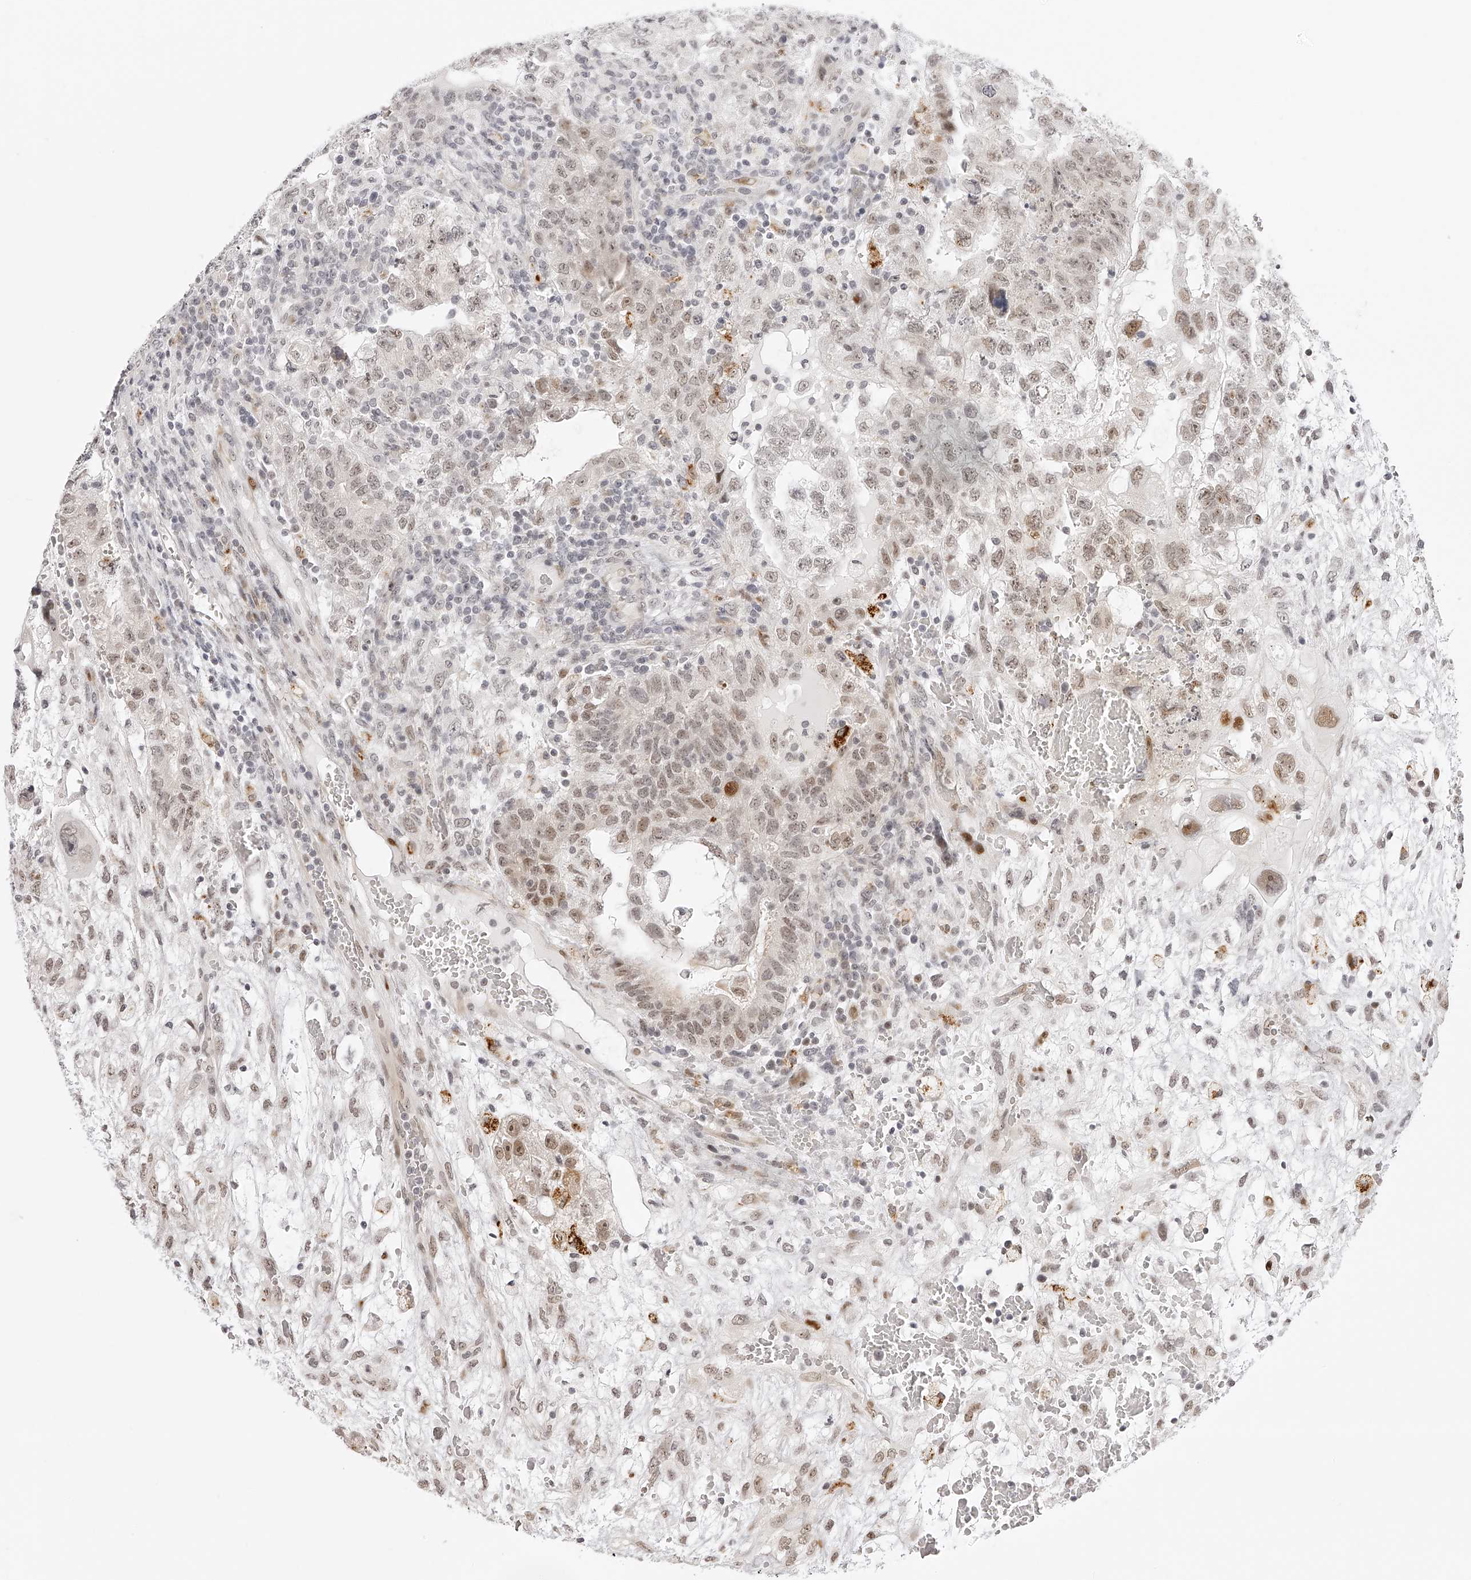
{"staining": {"intensity": "moderate", "quantity": "<25%", "location": "nuclear"}, "tissue": "testis cancer", "cell_type": "Tumor cells", "image_type": "cancer", "snomed": [{"axis": "morphology", "description": "Carcinoma, Embryonal, NOS"}, {"axis": "topography", "description": "Testis"}], "caption": "There is low levels of moderate nuclear staining in tumor cells of testis embryonal carcinoma, as demonstrated by immunohistochemical staining (brown color).", "gene": "PLEKHG1", "patient": {"sex": "male", "age": 36}}